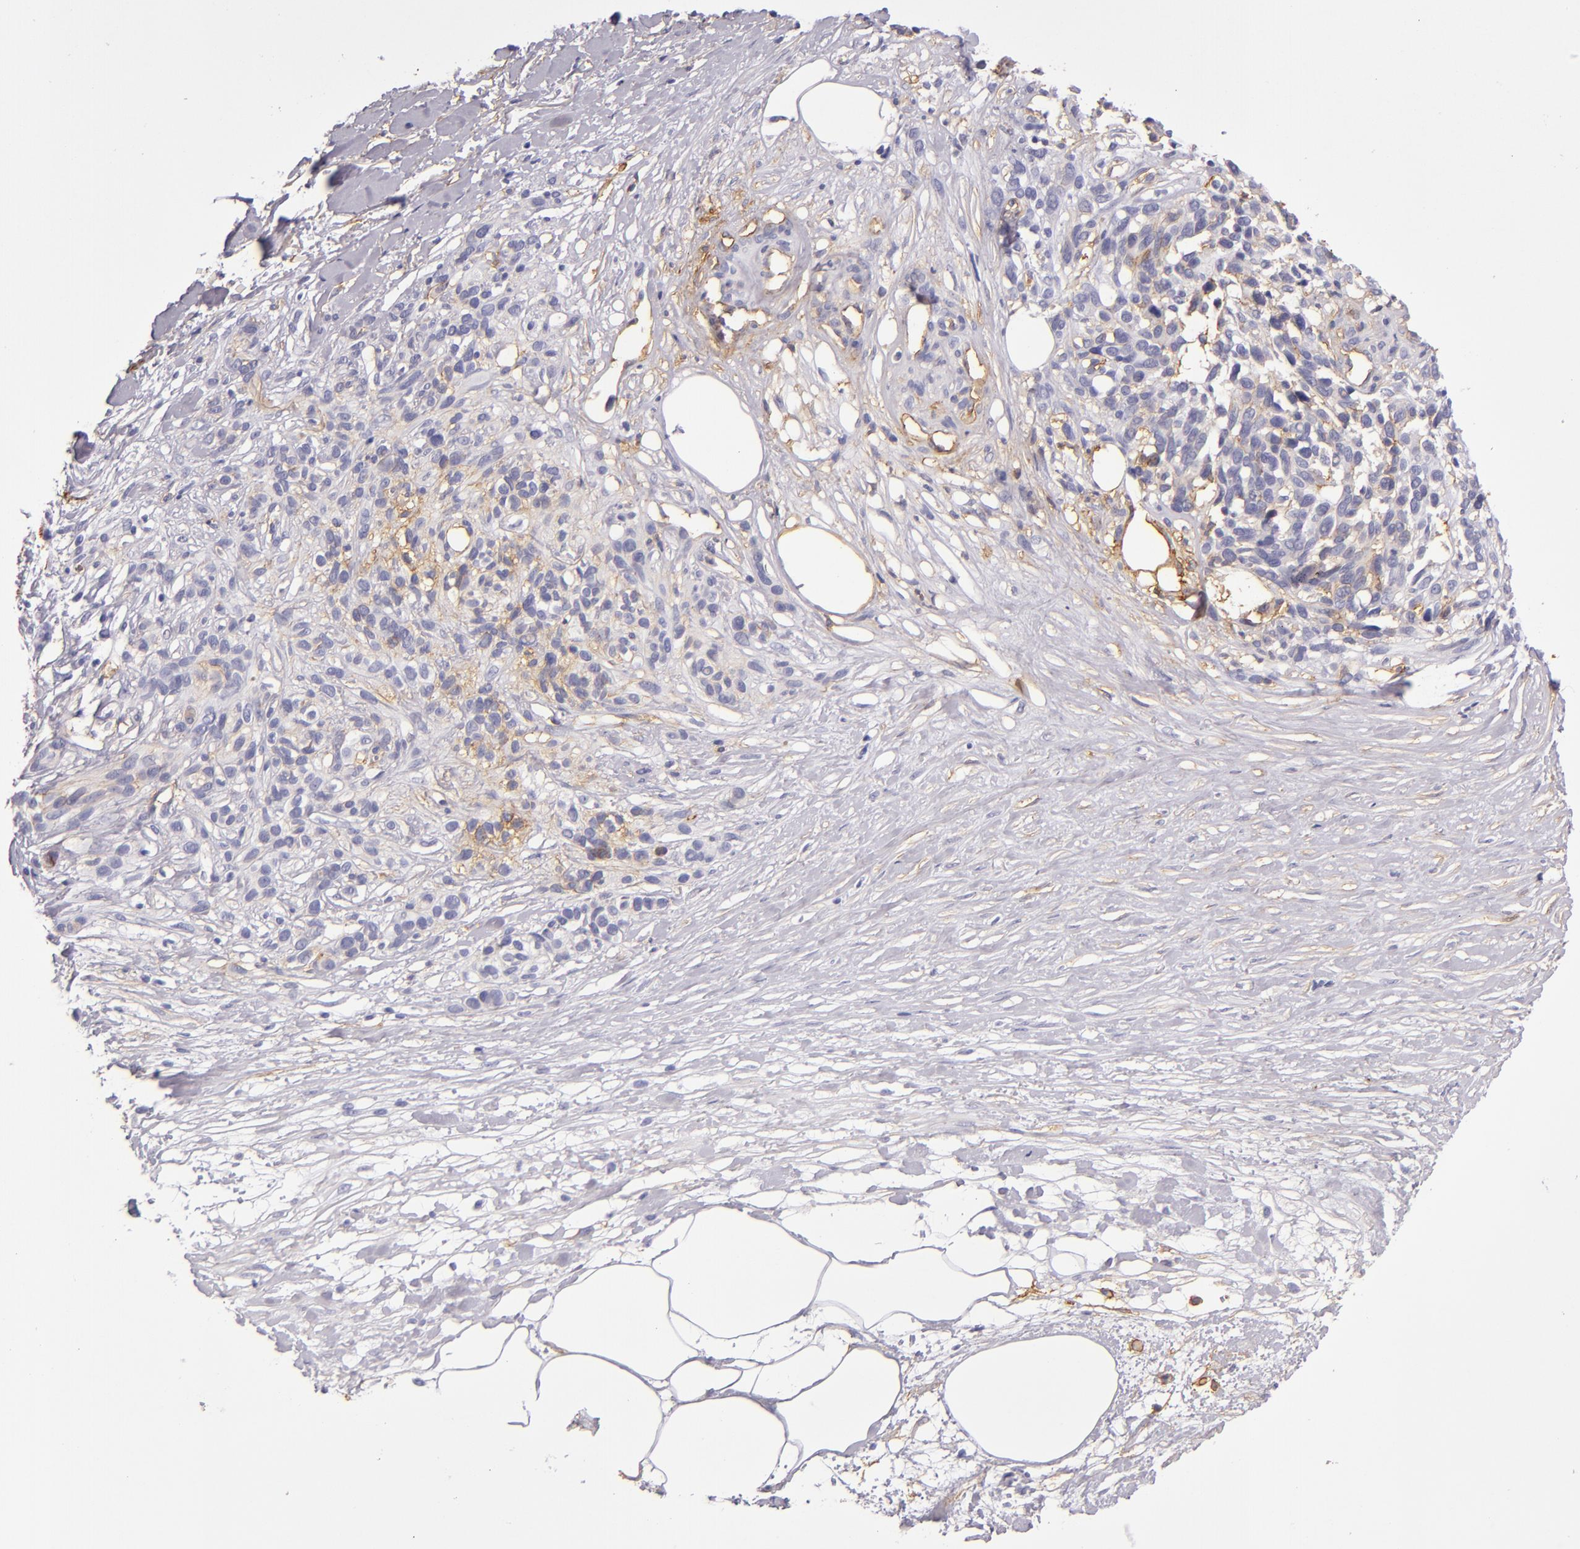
{"staining": {"intensity": "weak", "quantity": "<25%", "location": "cytoplasmic/membranous"}, "tissue": "melanoma", "cell_type": "Tumor cells", "image_type": "cancer", "snomed": [{"axis": "morphology", "description": "Malignant melanoma, NOS"}, {"axis": "topography", "description": "Skin"}], "caption": "The histopathology image displays no staining of tumor cells in melanoma. (Brightfield microscopy of DAB IHC at high magnification).", "gene": "CD9", "patient": {"sex": "female", "age": 85}}